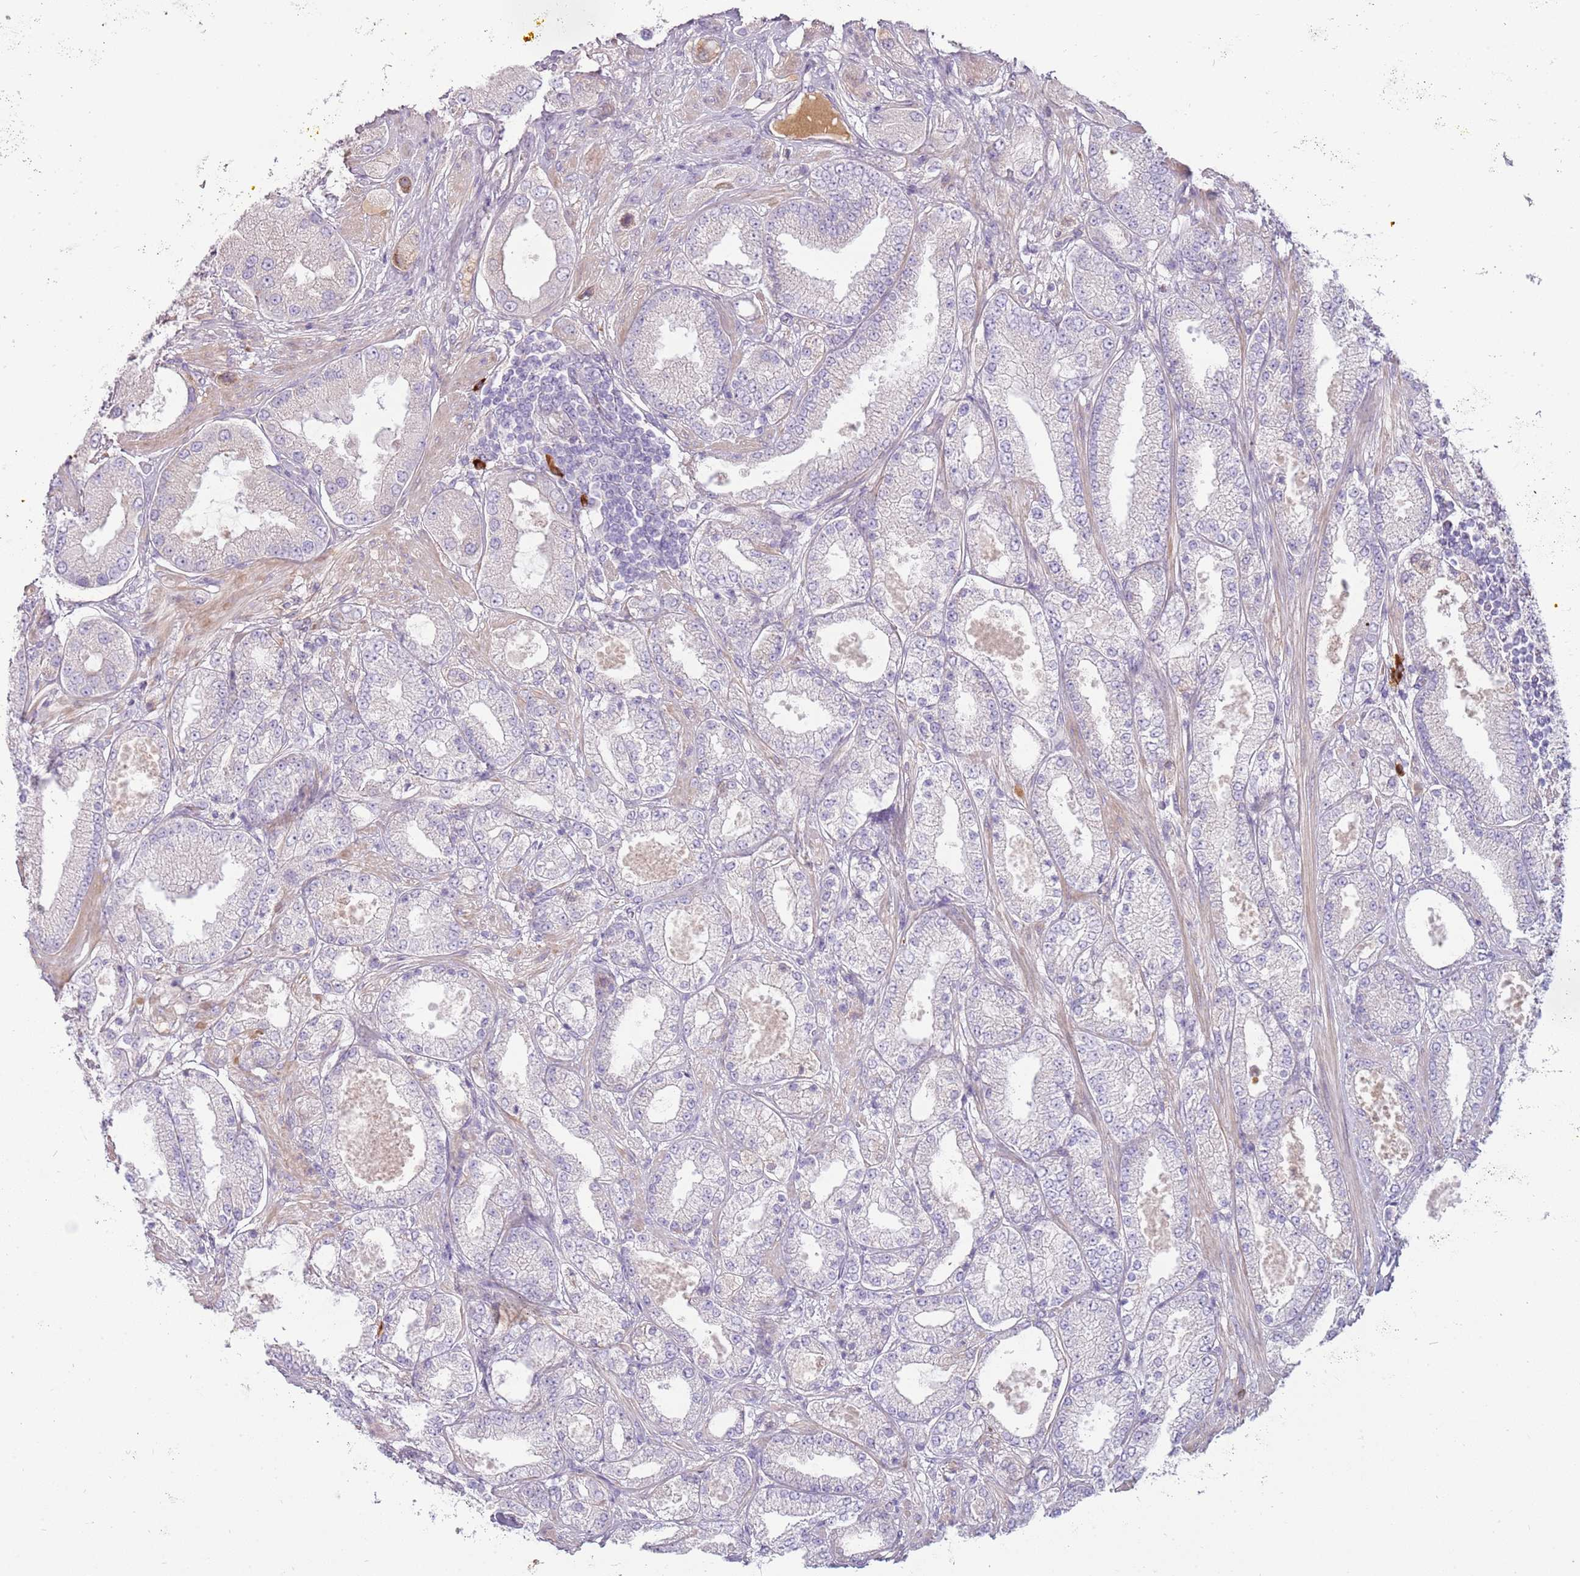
{"staining": {"intensity": "negative", "quantity": "none", "location": "none"}, "tissue": "prostate cancer", "cell_type": "Tumor cells", "image_type": "cancer", "snomed": [{"axis": "morphology", "description": "Adenocarcinoma, High grade"}, {"axis": "topography", "description": "Prostate"}], "caption": "Protein analysis of prostate cancer exhibits no significant positivity in tumor cells.", "gene": "MCUB", "patient": {"sex": "male", "age": 68}}